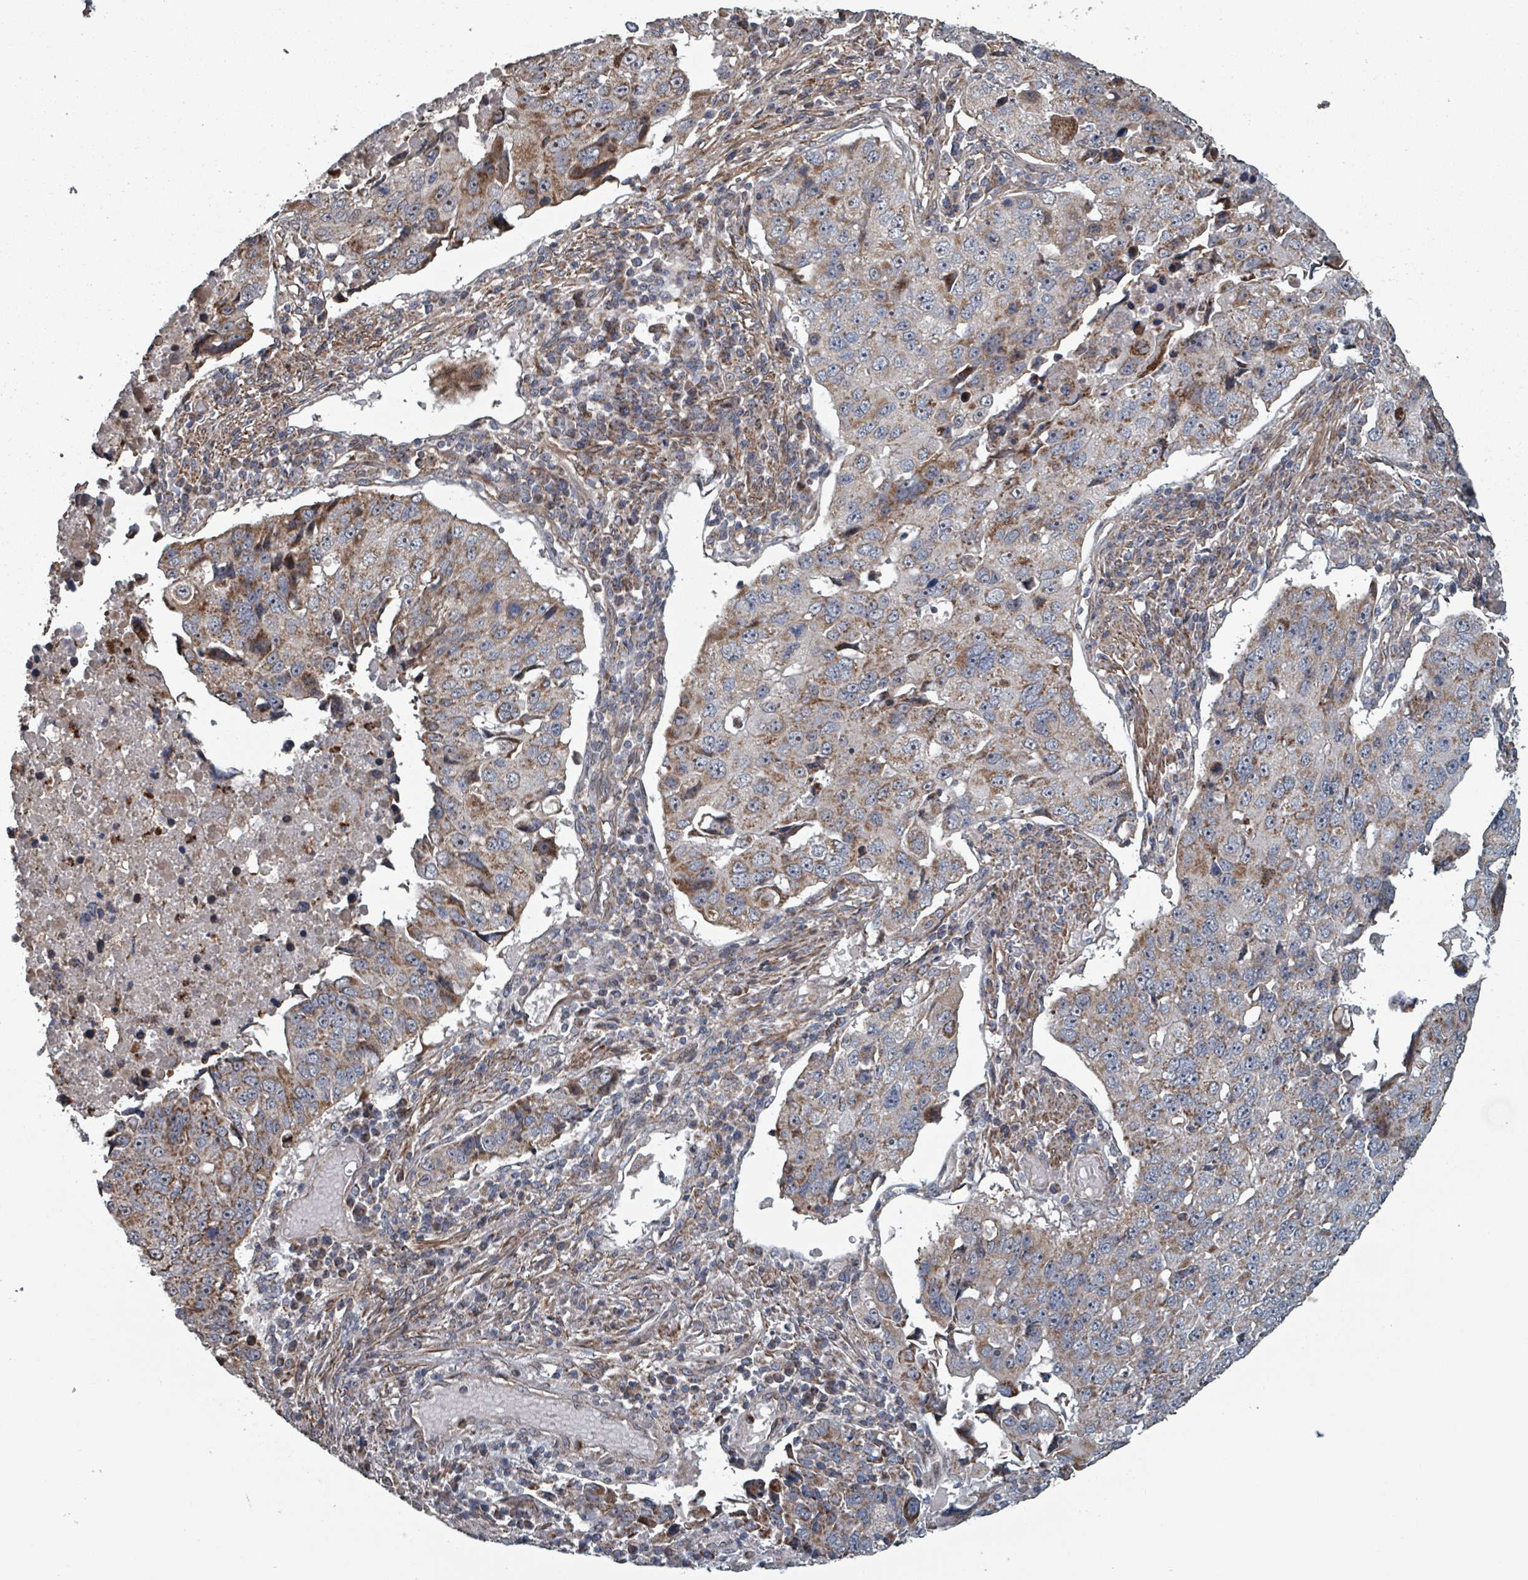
{"staining": {"intensity": "moderate", "quantity": ">75%", "location": "cytoplasmic/membranous"}, "tissue": "lung cancer", "cell_type": "Tumor cells", "image_type": "cancer", "snomed": [{"axis": "morphology", "description": "Squamous cell carcinoma, NOS"}, {"axis": "topography", "description": "Lung"}], "caption": "Protein expression analysis of squamous cell carcinoma (lung) demonstrates moderate cytoplasmic/membranous expression in approximately >75% of tumor cells.", "gene": "MRPL4", "patient": {"sex": "female", "age": 66}}